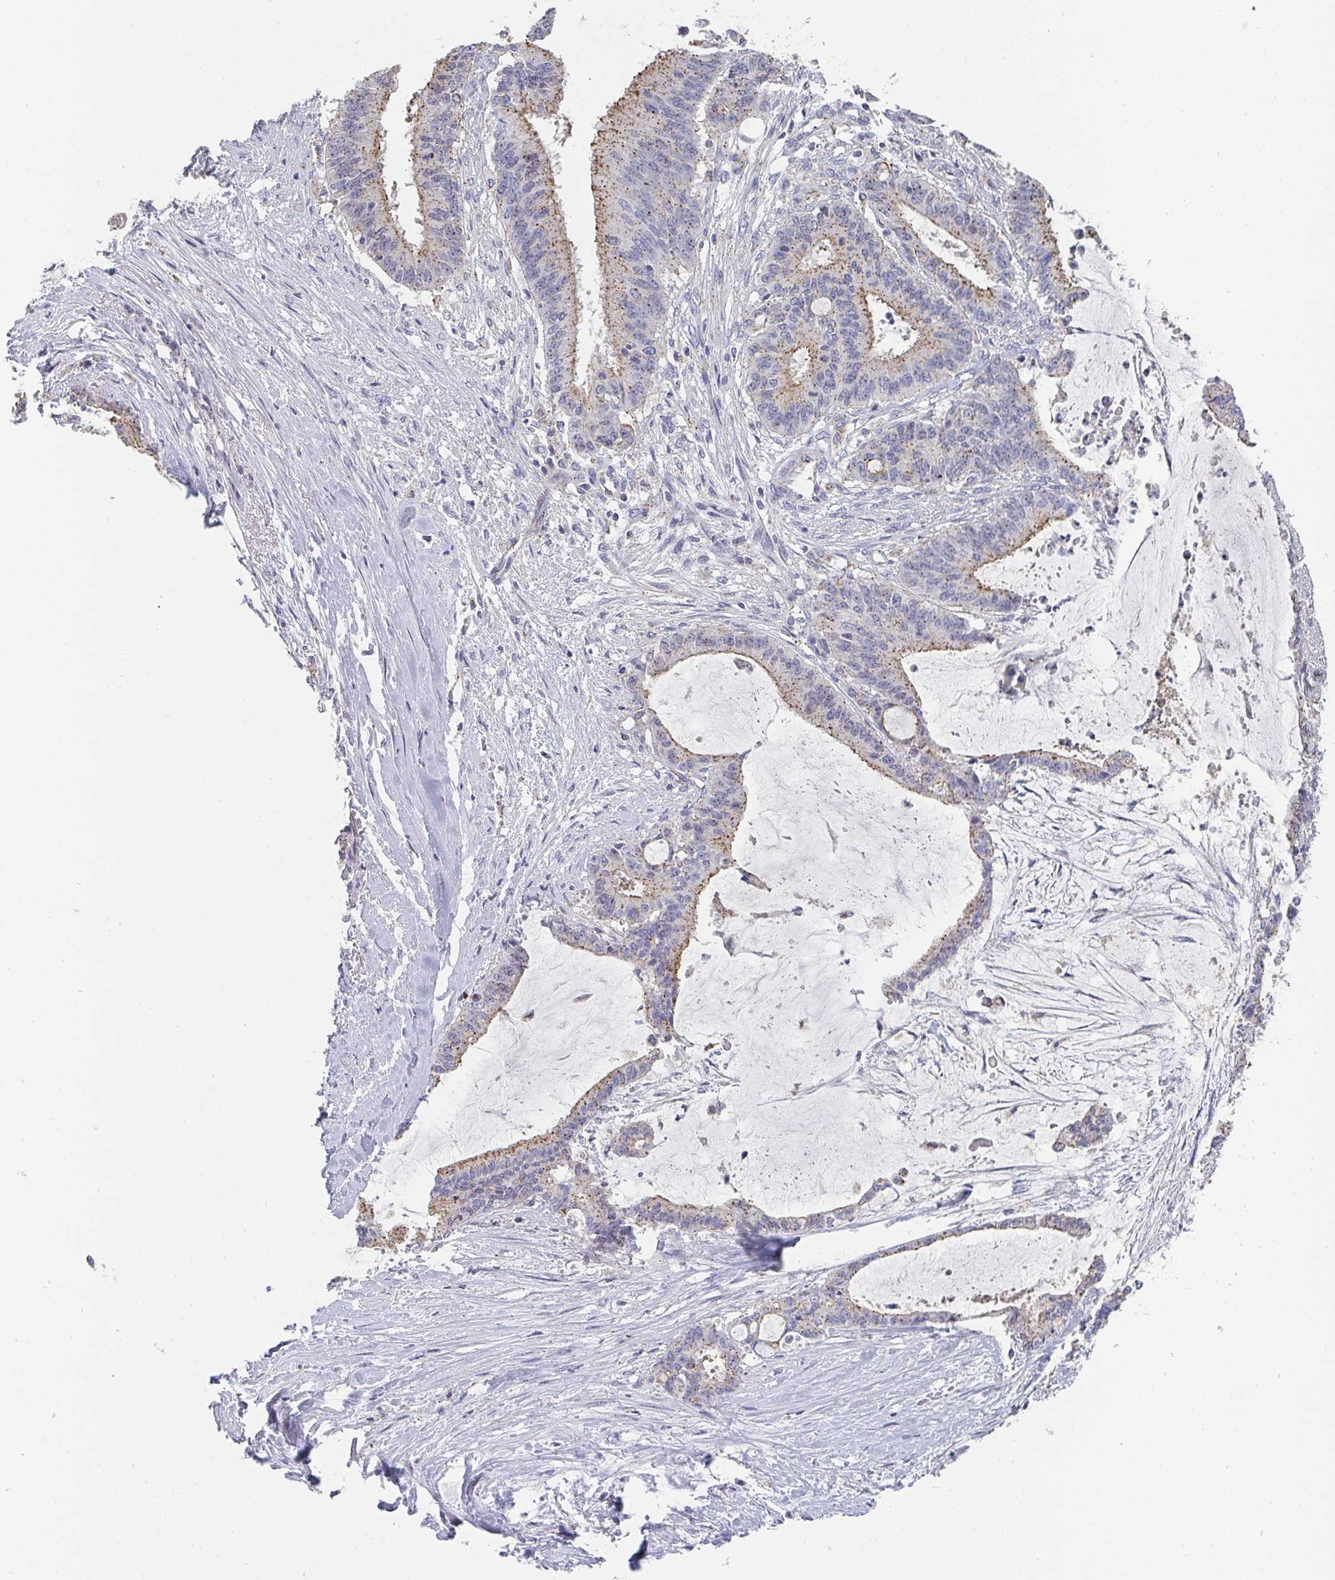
{"staining": {"intensity": "moderate", "quantity": "25%-75%", "location": "cytoplasmic/membranous"}, "tissue": "liver cancer", "cell_type": "Tumor cells", "image_type": "cancer", "snomed": [{"axis": "morphology", "description": "Normal tissue, NOS"}, {"axis": "morphology", "description": "Cholangiocarcinoma"}, {"axis": "topography", "description": "Liver"}, {"axis": "topography", "description": "Peripheral nerve tissue"}], "caption": "An IHC histopathology image of neoplastic tissue is shown. Protein staining in brown shows moderate cytoplasmic/membranous positivity in liver cancer (cholangiocarcinoma) within tumor cells.", "gene": "CHMP5", "patient": {"sex": "female", "age": 73}}